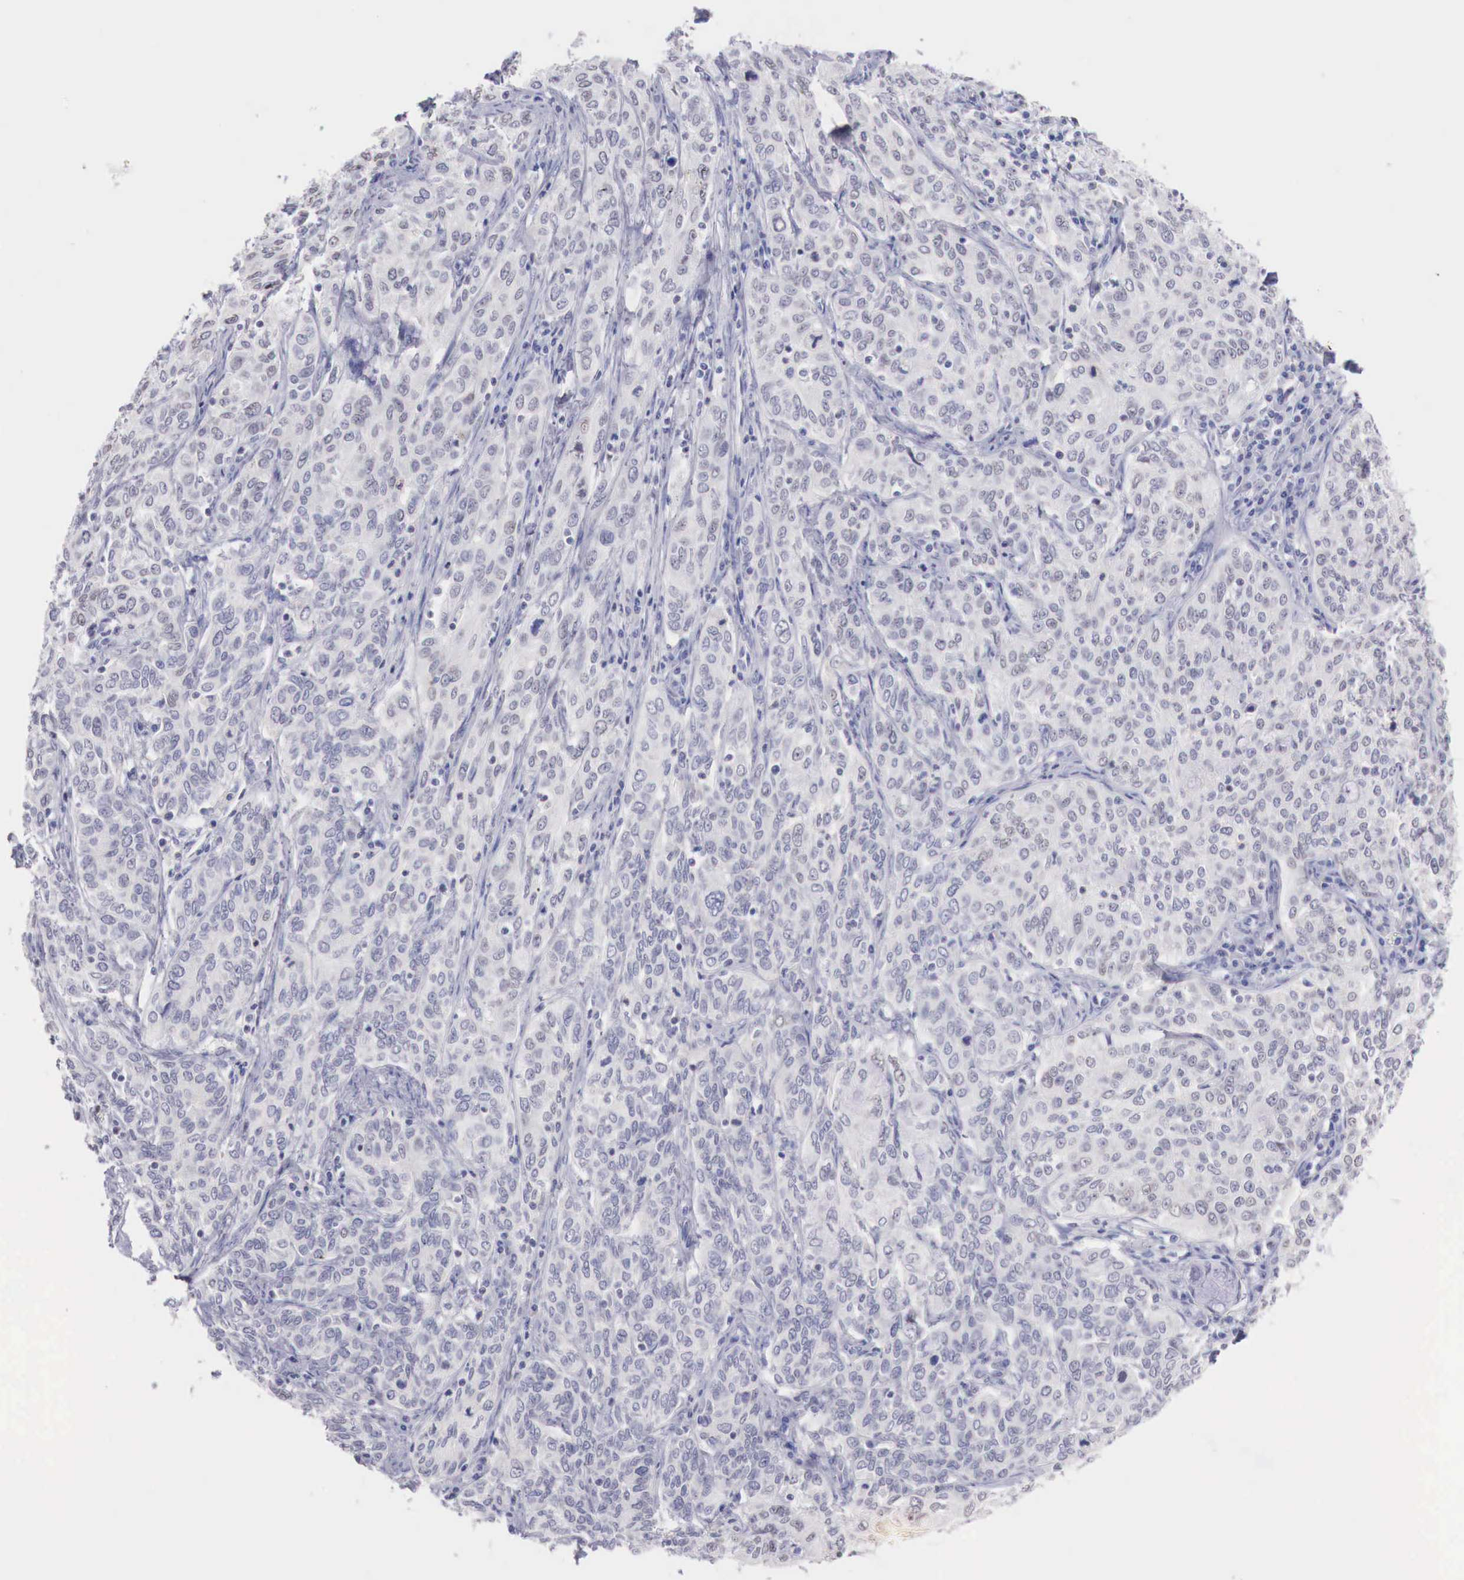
{"staining": {"intensity": "negative", "quantity": "none", "location": "none"}, "tissue": "cervical cancer", "cell_type": "Tumor cells", "image_type": "cancer", "snomed": [{"axis": "morphology", "description": "Squamous cell carcinoma, NOS"}, {"axis": "topography", "description": "Cervix"}], "caption": "Immunohistochemistry (IHC) photomicrograph of neoplastic tissue: human cervical squamous cell carcinoma stained with DAB (3,3'-diaminobenzidine) shows no significant protein staining in tumor cells.", "gene": "TRIM13", "patient": {"sex": "female", "age": 38}}